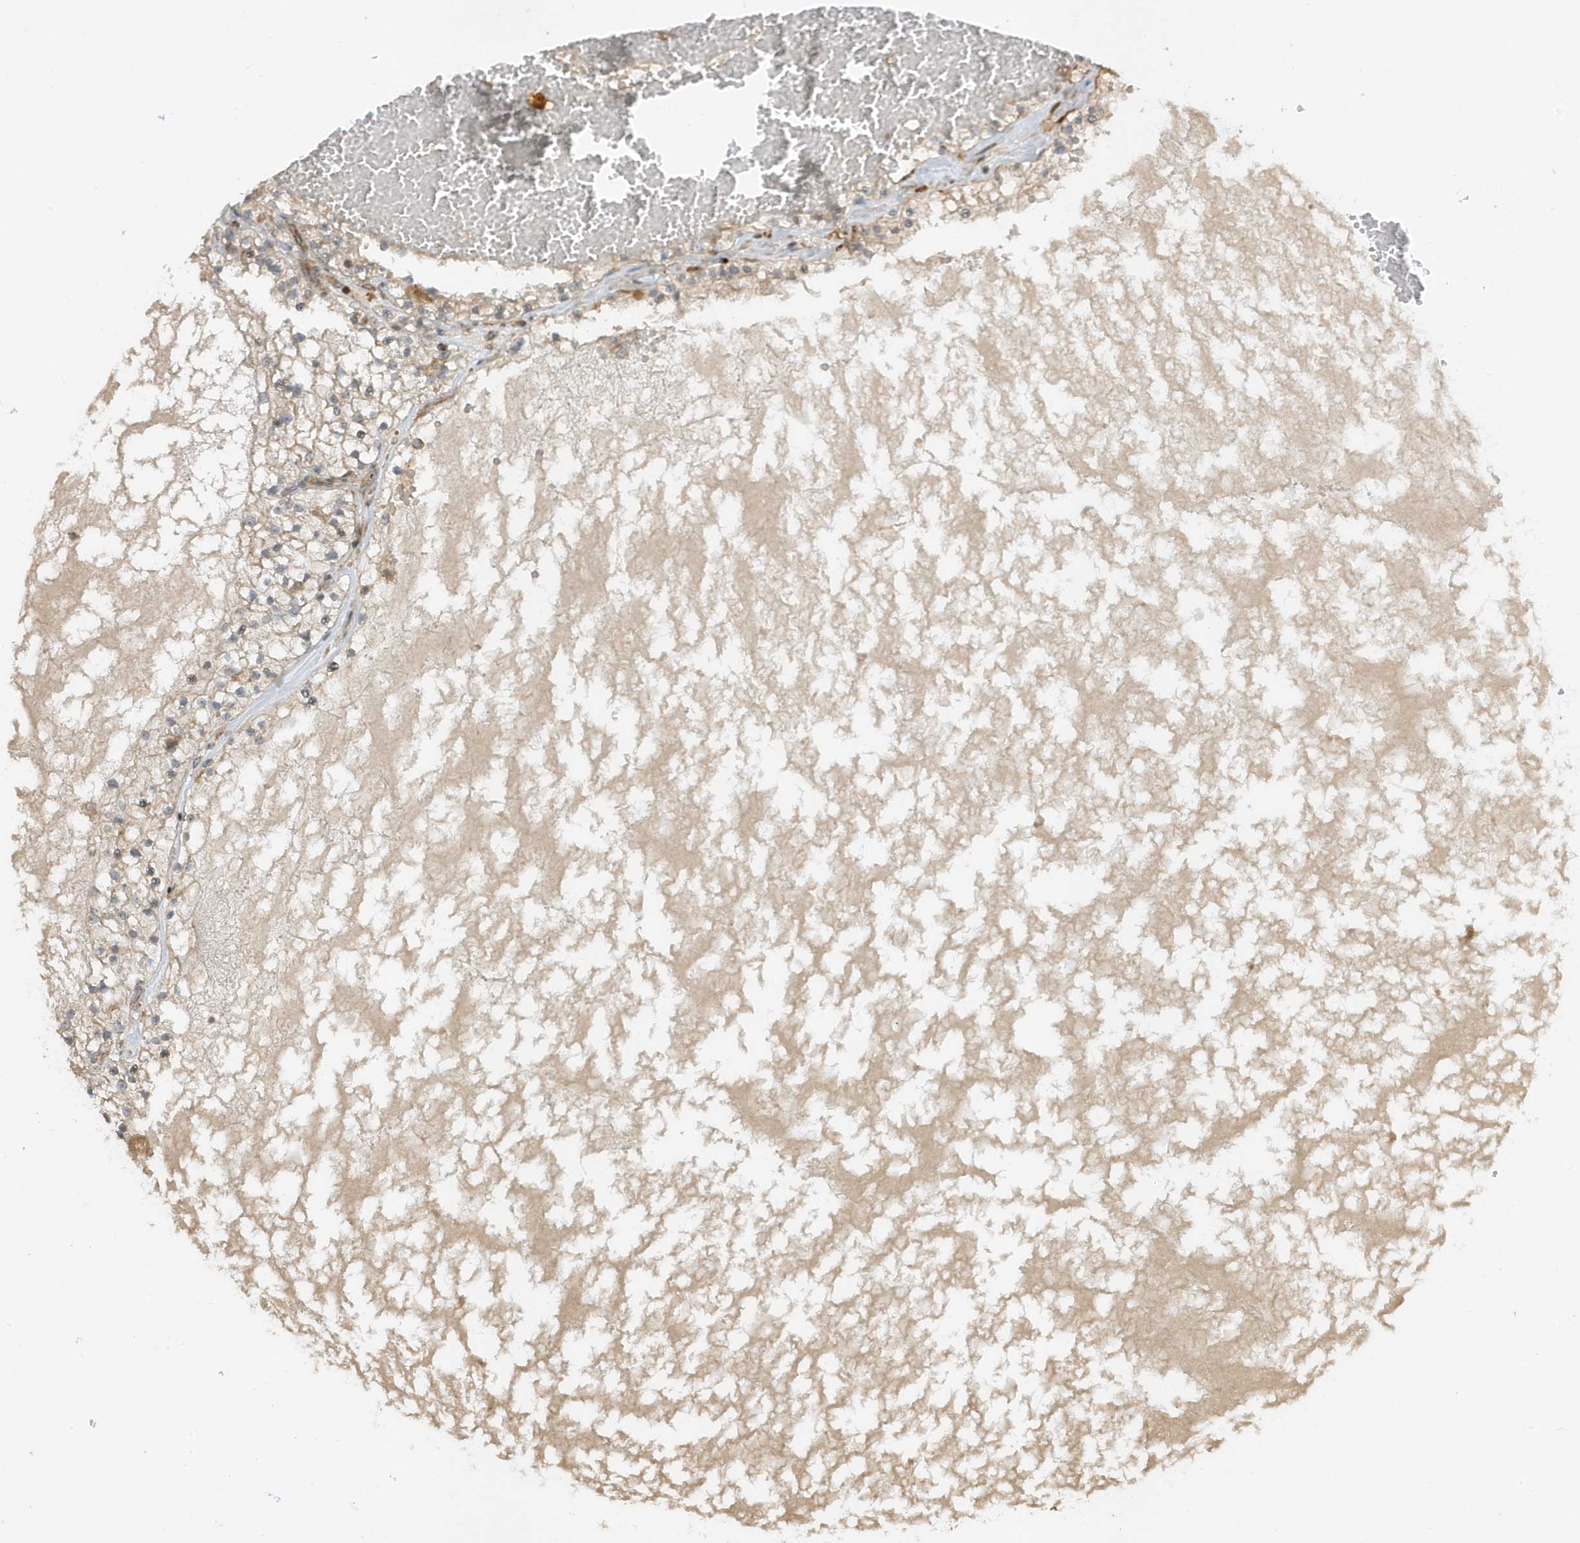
{"staining": {"intensity": "weak", "quantity": "<25%", "location": "cytoplasmic/membranous"}, "tissue": "renal cancer", "cell_type": "Tumor cells", "image_type": "cancer", "snomed": [{"axis": "morphology", "description": "Normal tissue, NOS"}, {"axis": "morphology", "description": "Adenocarcinoma, NOS"}, {"axis": "topography", "description": "Kidney"}], "caption": "DAB immunohistochemical staining of human adenocarcinoma (renal) reveals no significant staining in tumor cells. (DAB (3,3'-diaminobenzidine) IHC with hematoxylin counter stain).", "gene": "ZBTB8A", "patient": {"sex": "male", "age": 68}}